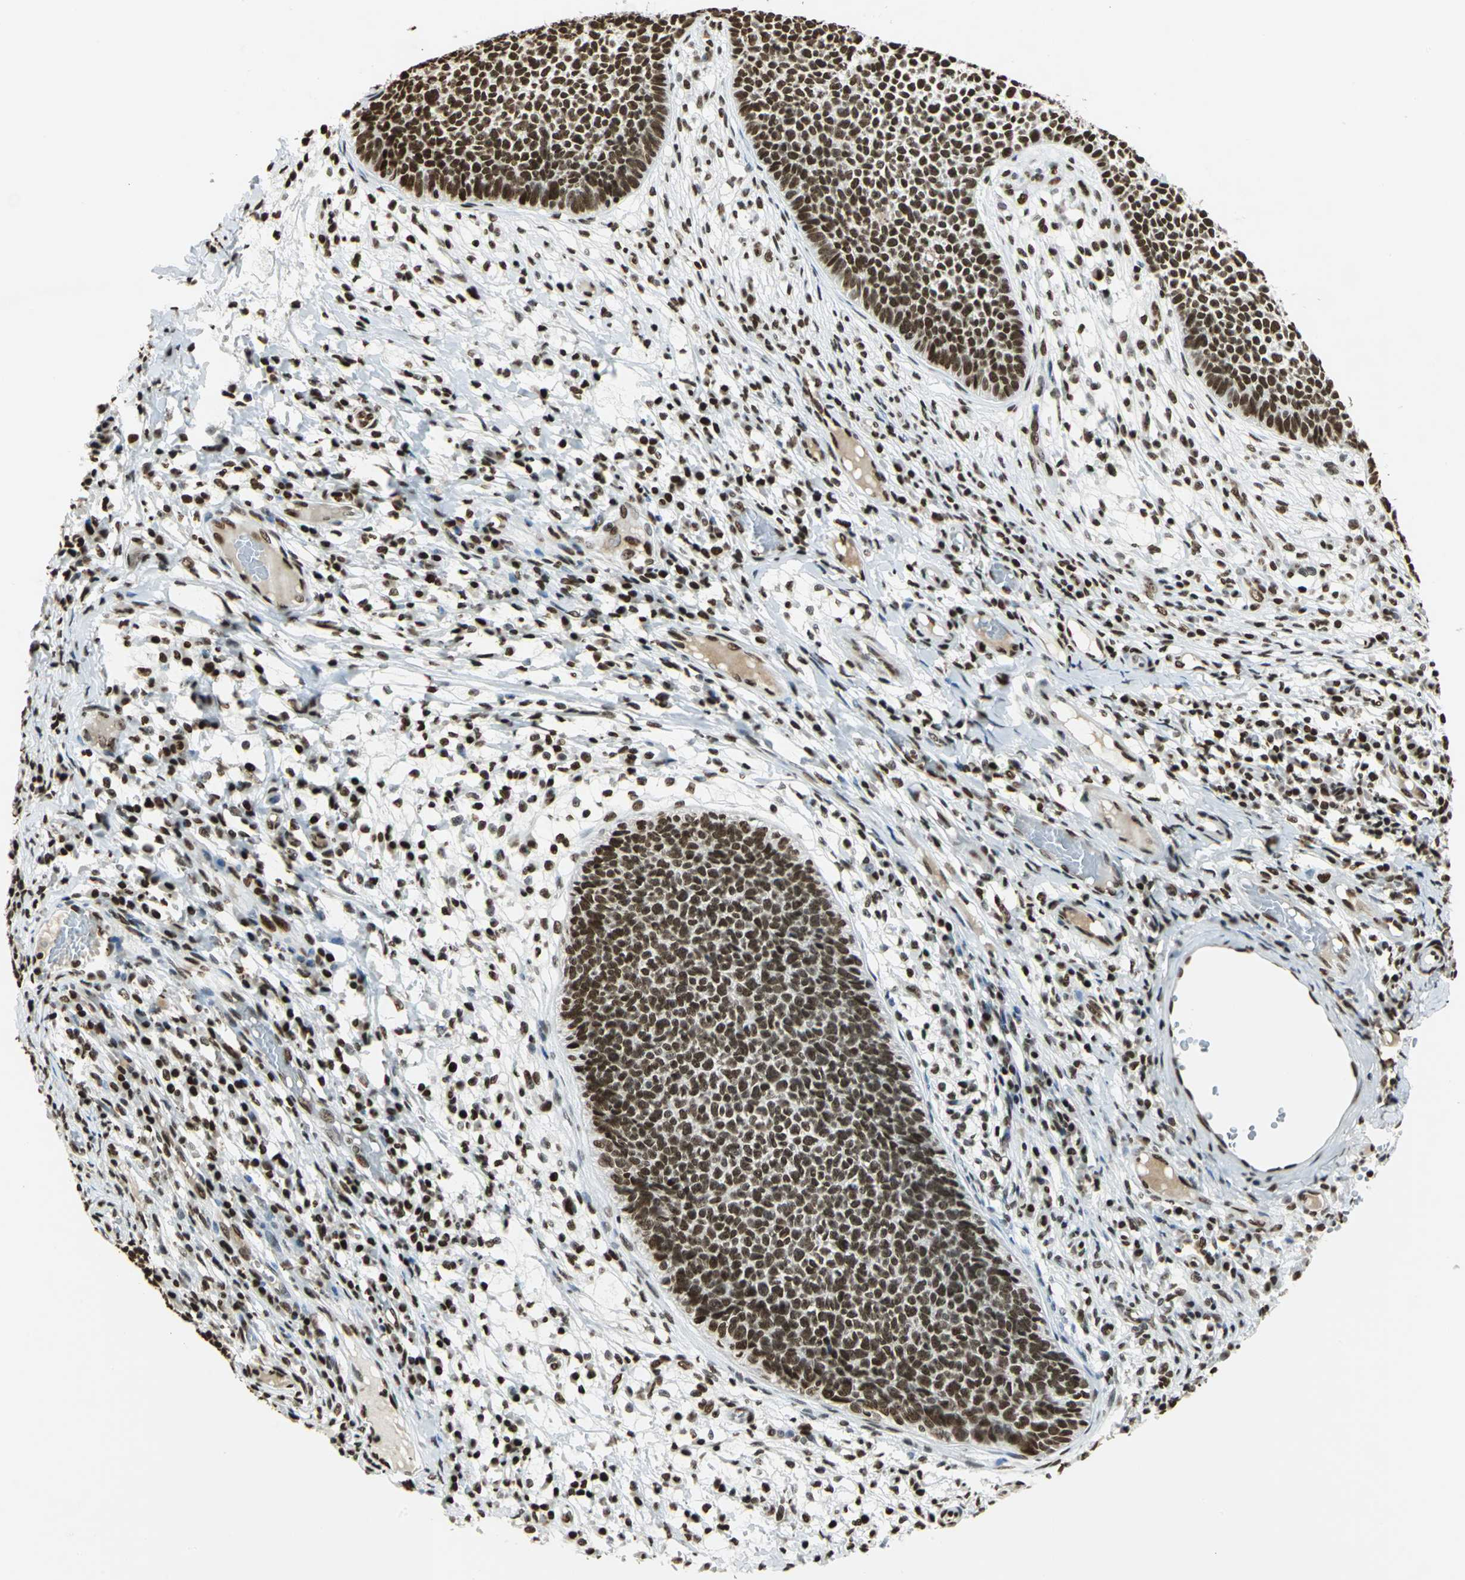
{"staining": {"intensity": "strong", "quantity": ">75%", "location": "nuclear"}, "tissue": "skin cancer", "cell_type": "Tumor cells", "image_type": "cancer", "snomed": [{"axis": "morphology", "description": "Basal cell carcinoma"}, {"axis": "topography", "description": "Skin"}], "caption": "Immunohistochemistry of human basal cell carcinoma (skin) shows high levels of strong nuclear staining in about >75% of tumor cells.", "gene": "HMGB1", "patient": {"sex": "female", "age": 84}}